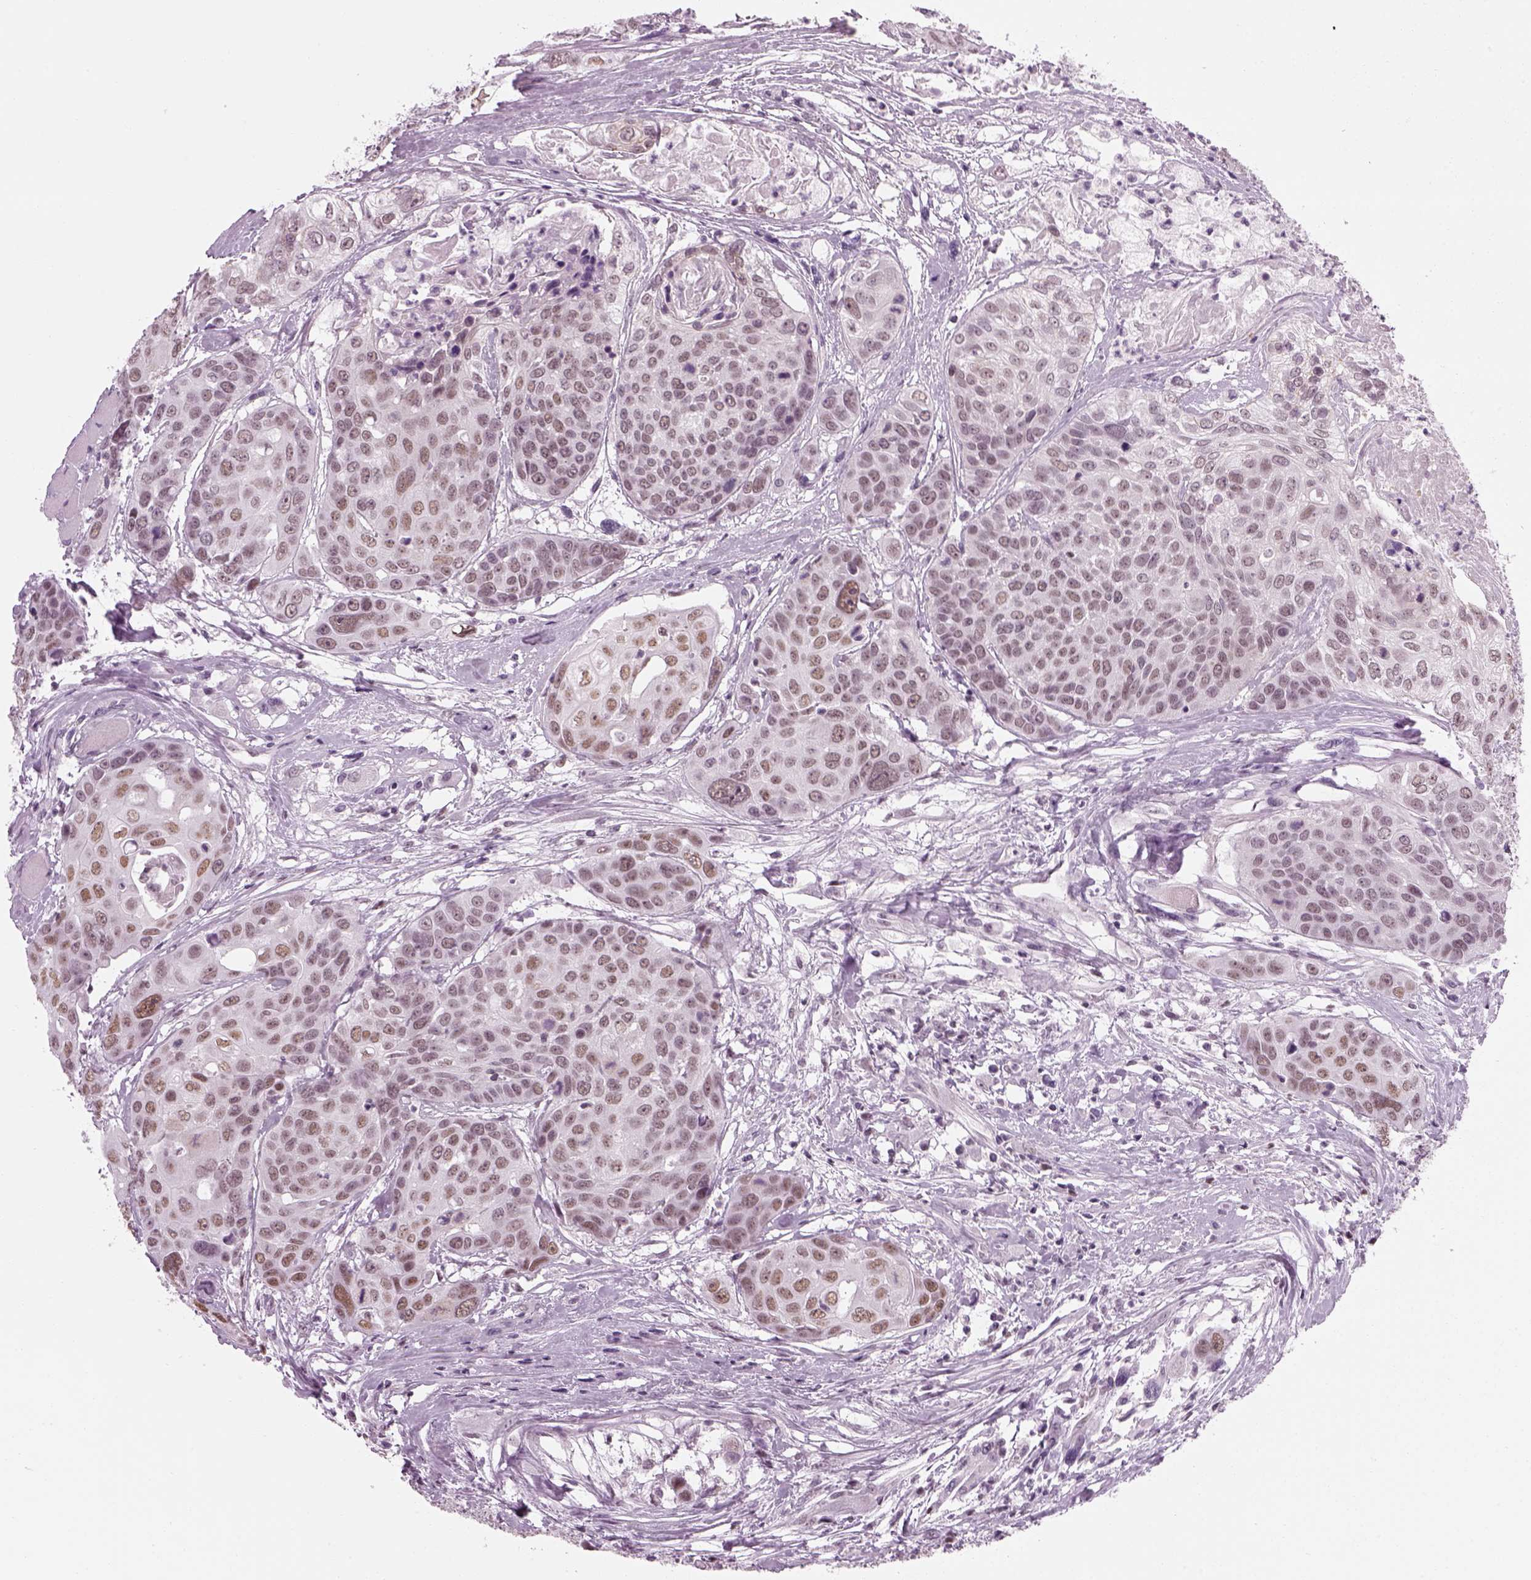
{"staining": {"intensity": "weak", "quantity": "25%-75%", "location": "nuclear"}, "tissue": "head and neck cancer", "cell_type": "Tumor cells", "image_type": "cancer", "snomed": [{"axis": "morphology", "description": "Squamous cell carcinoma, NOS"}, {"axis": "topography", "description": "Oral tissue"}, {"axis": "topography", "description": "Head-Neck"}], "caption": "About 25%-75% of tumor cells in head and neck cancer (squamous cell carcinoma) reveal weak nuclear protein staining as visualized by brown immunohistochemical staining.", "gene": "KCNG2", "patient": {"sex": "male", "age": 56}}